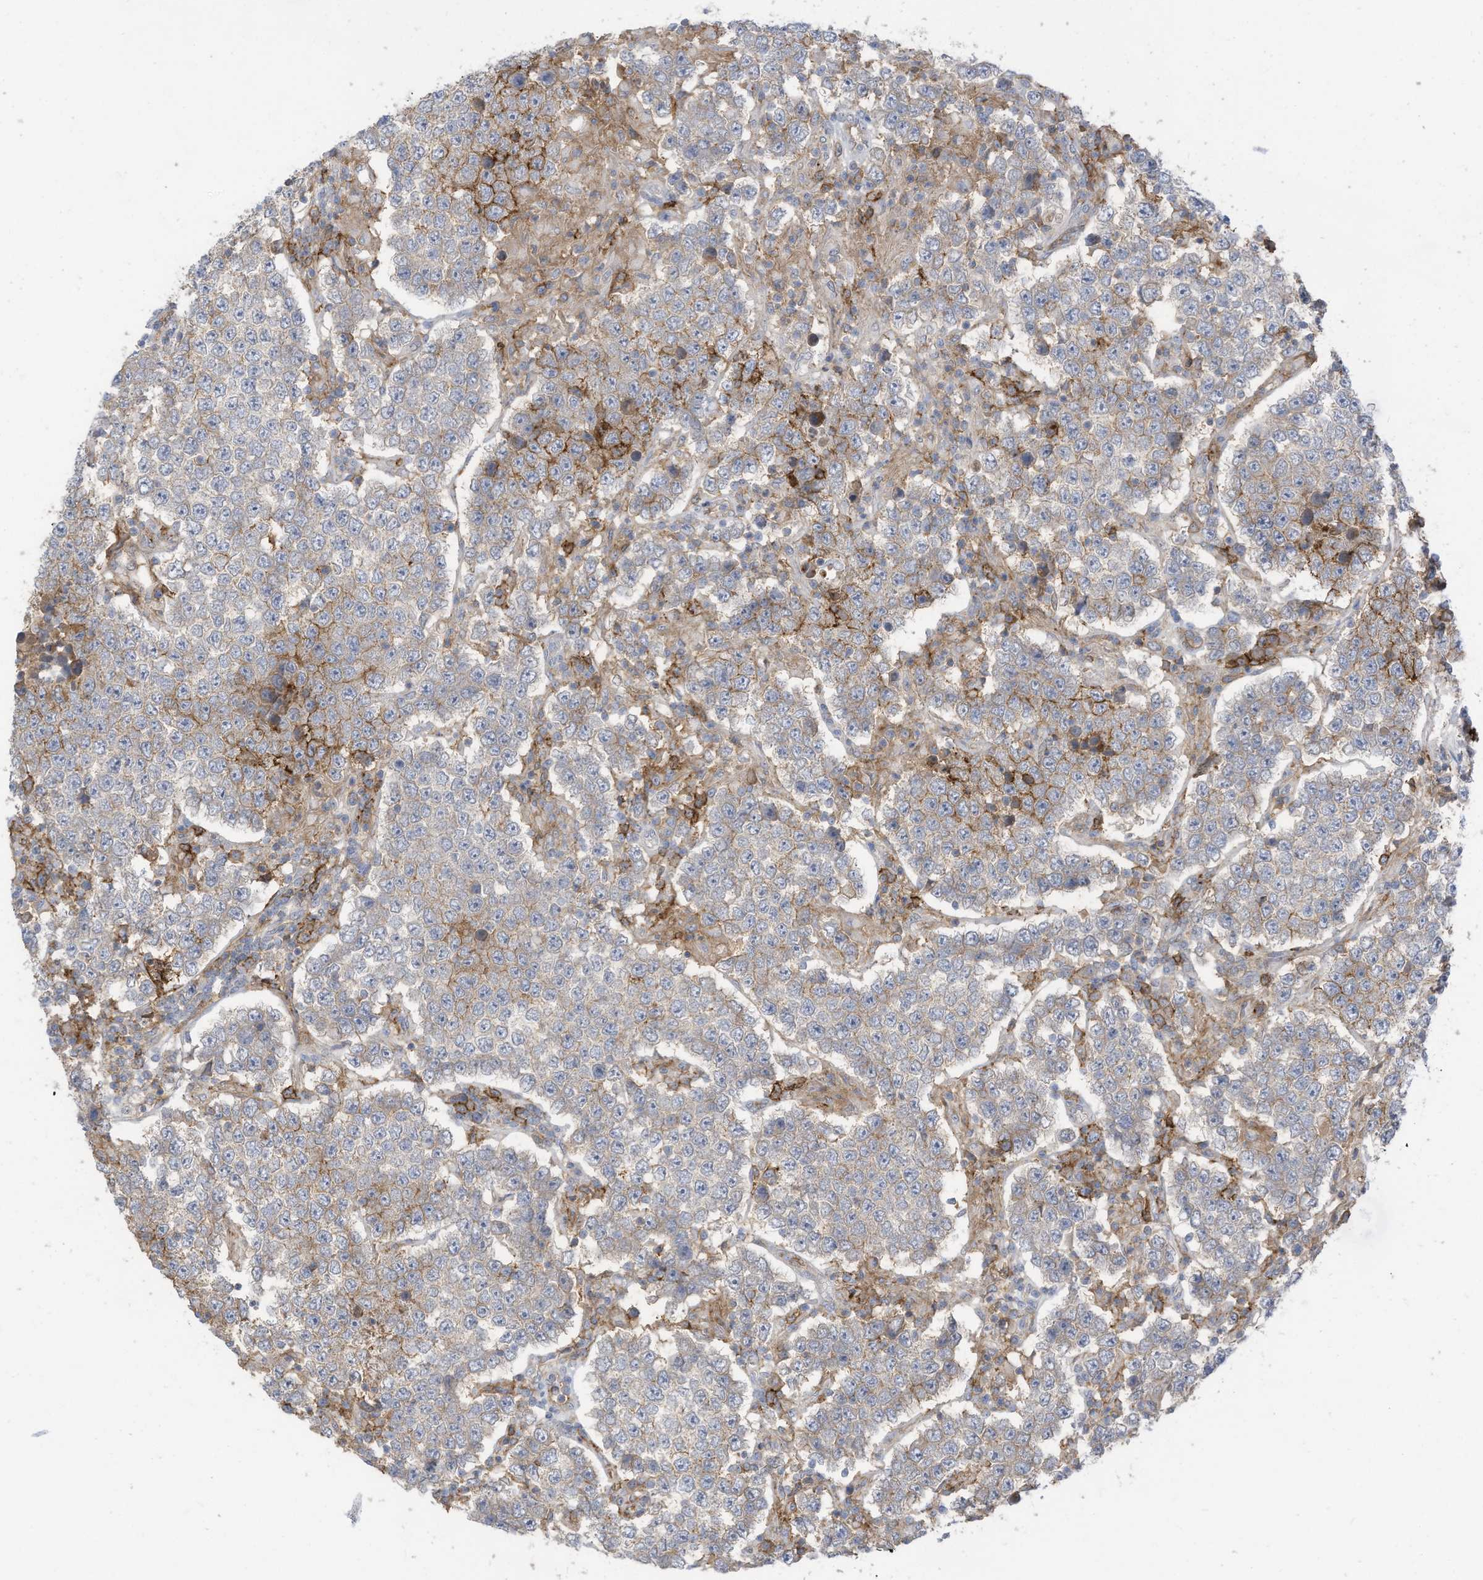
{"staining": {"intensity": "moderate", "quantity": "<25%", "location": "cytoplasmic/membranous"}, "tissue": "testis cancer", "cell_type": "Tumor cells", "image_type": "cancer", "snomed": [{"axis": "morphology", "description": "Normal tissue, NOS"}, {"axis": "morphology", "description": "Urothelial carcinoma, High grade"}, {"axis": "morphology", "description": "Seminoma, NOS"}, {"axis": "morphology", "description": "Carcinoma, Embryonal, NOS"}, {"axis": "topography", "description": "Urinary bladder"}, {"axis": "topography", "description": "Testis"}], "caption": "DAB (3,3'-diaminobenzidine) immunohistochemical staining of testis cancer exhibits moderate cytoplasmic/membranous protein staining in about <25% of tumor cells.", "gene": "SLC1A5", "patient": {"sex": "male", "age": 41}}